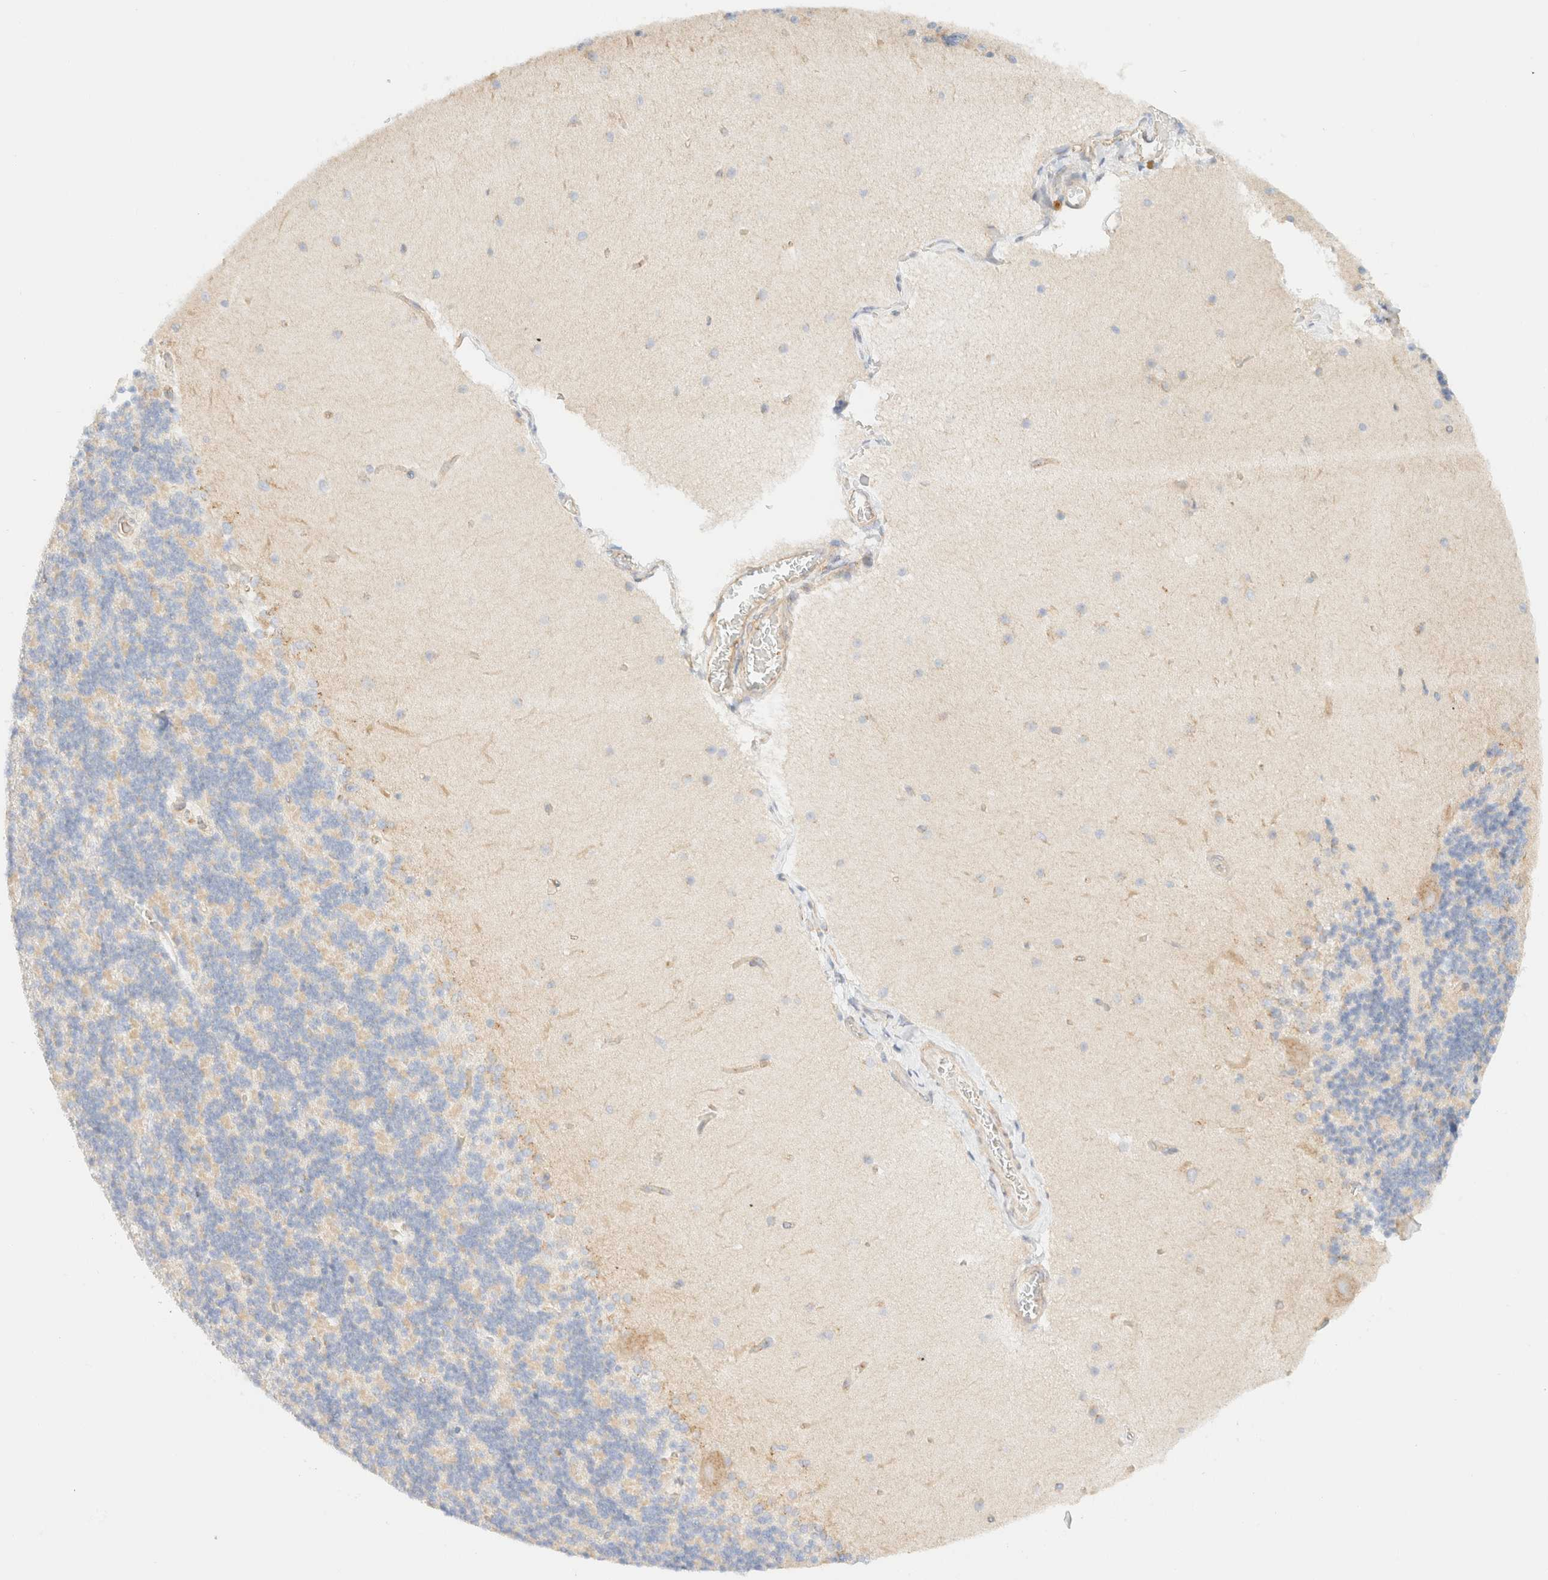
{"staining": {"intensity": "negative", "quantity": "none", "location": "none"}, "tissue": "cerebellum", "cell_type": "Cells in granular layer", "image_type": "normal", "snomed": [{"axis": "morphology", "description": "Normal tissue, NOS"}, {"axis": "topography", "description": "Cerebellum"}], "caption": "IHC histopathology image of unremarkable cerebellum stained for a protein (brown), which exhibits no positivity in cells in granular layer. (Stains: DAB (3,3'-diaminobenzidine) immunohistochemistry (IHC) with hematoxylin counter stain, Microscopy: brightfield microscopy at high magnification).", "gene": "MYO10", "patient": {"sex": "female", "age": 19}}